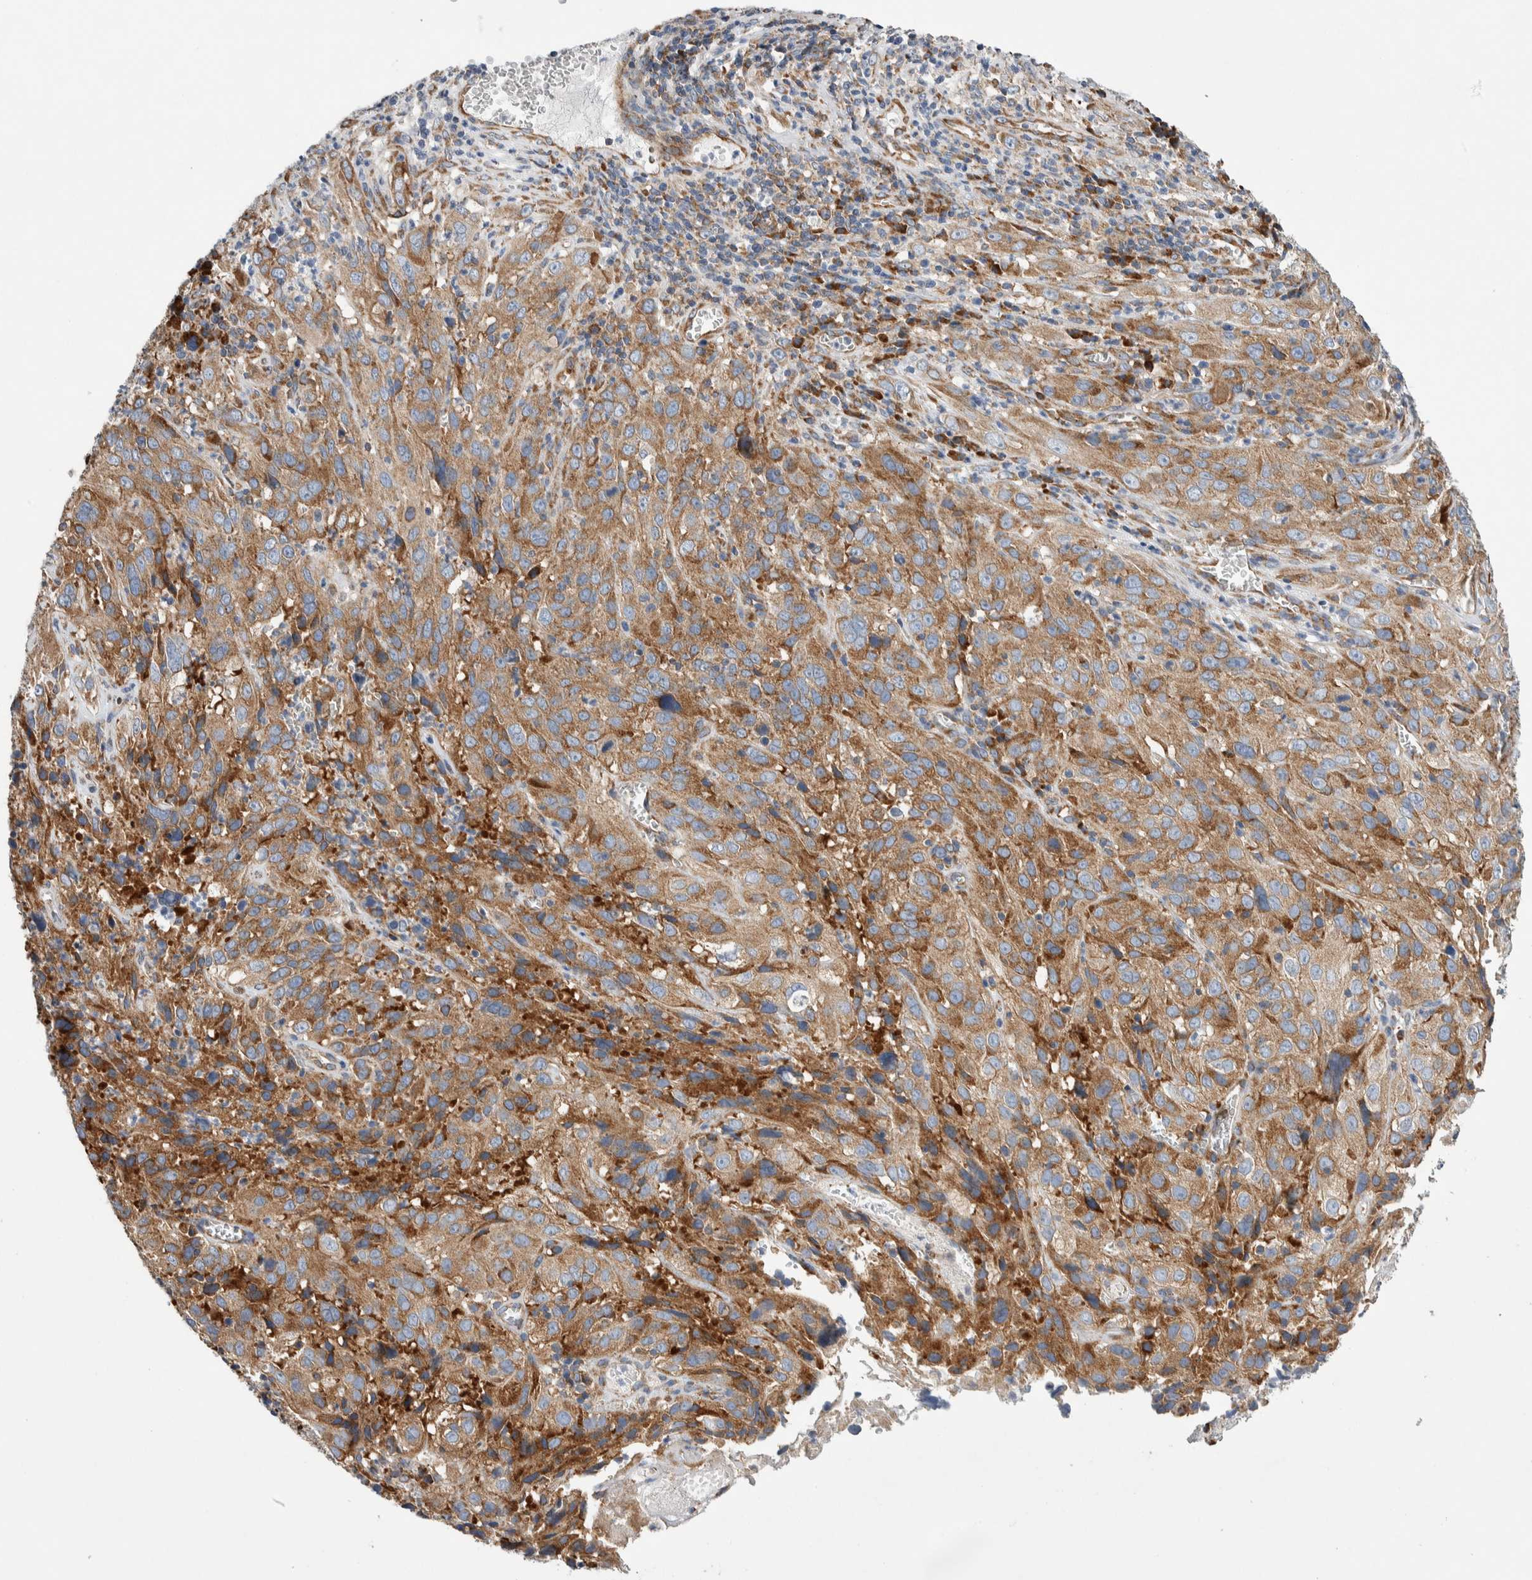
{"staining": {"intensity": "moderate", "quantity": ">75%", "location": "cytoplasmic/membranous"}, "tissue": "cervical cancer", "cell_type": "Tumor cells", "image_type": "cancer", "snomed": [{"axis": "morphology", "description": "Squamous cell carcinoma, NOS"}, {"axis": "topography", "description": "Cervix"}], "caption": "This is a photomicrograph of immunohistochemistry staining of squamous cell carcinoma (cervical), which shows moderate staining in the cytoplasmic/membranous of tumor cells.", "gene": "RACK1", "patient": {"sex": "female", "age": 32}}